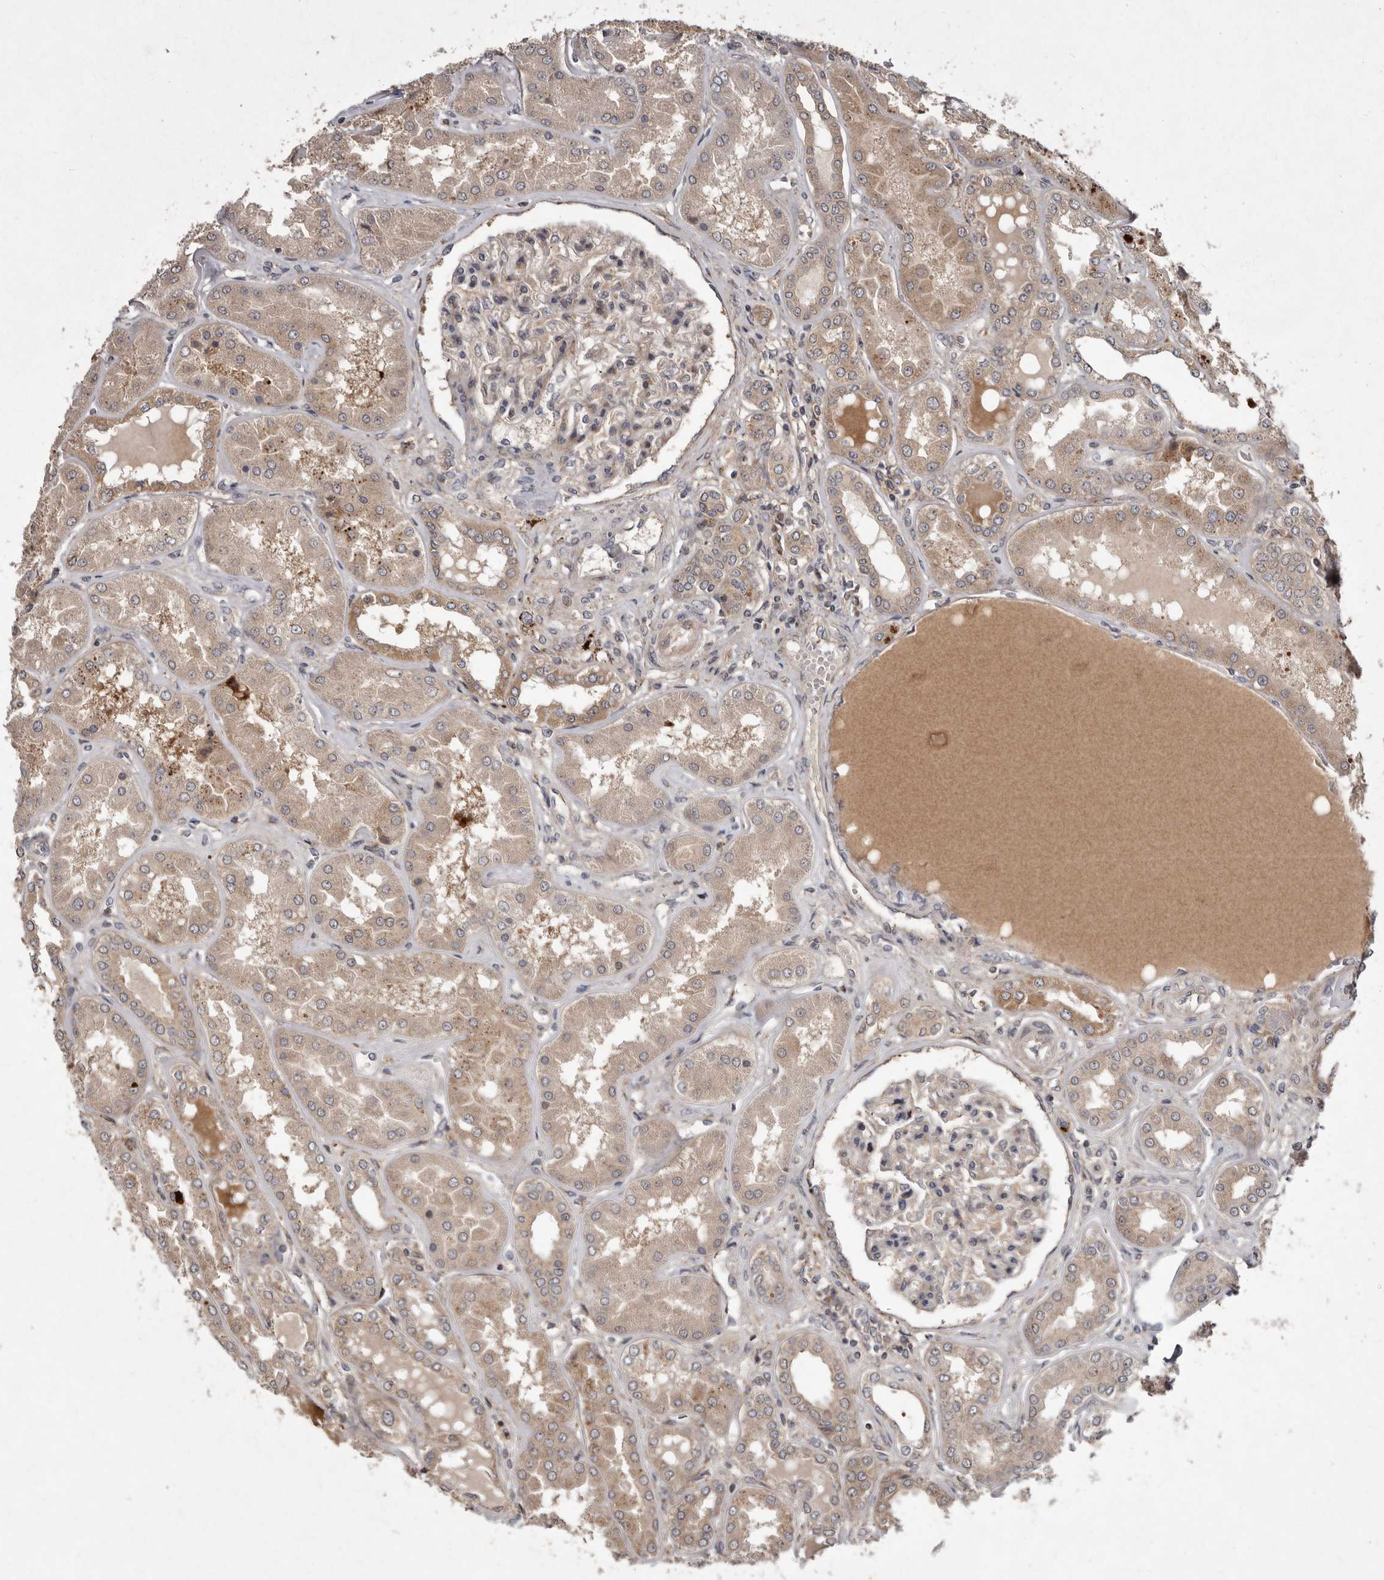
{"staining": {"intensity": "moderate", "quantity": "25%-75%", "location": "cytoplasmic/membranous"}, "tissue": "kidney", "cell_type": "Cells in glomeruli", "image_type": "normal", "snomed": [{"axis": "morphology", "description": "Normal tissue, NOS"}, {"axis": "topography", "description": "Kidney"}], "caption": "This is an image of IHC staining of normal kidney, which shows moderate staining in the cytoplasmic/membranous of cells in glomeruli.", "gene": "FLAD1", "patient": {"sex": "female", "age": 56}}